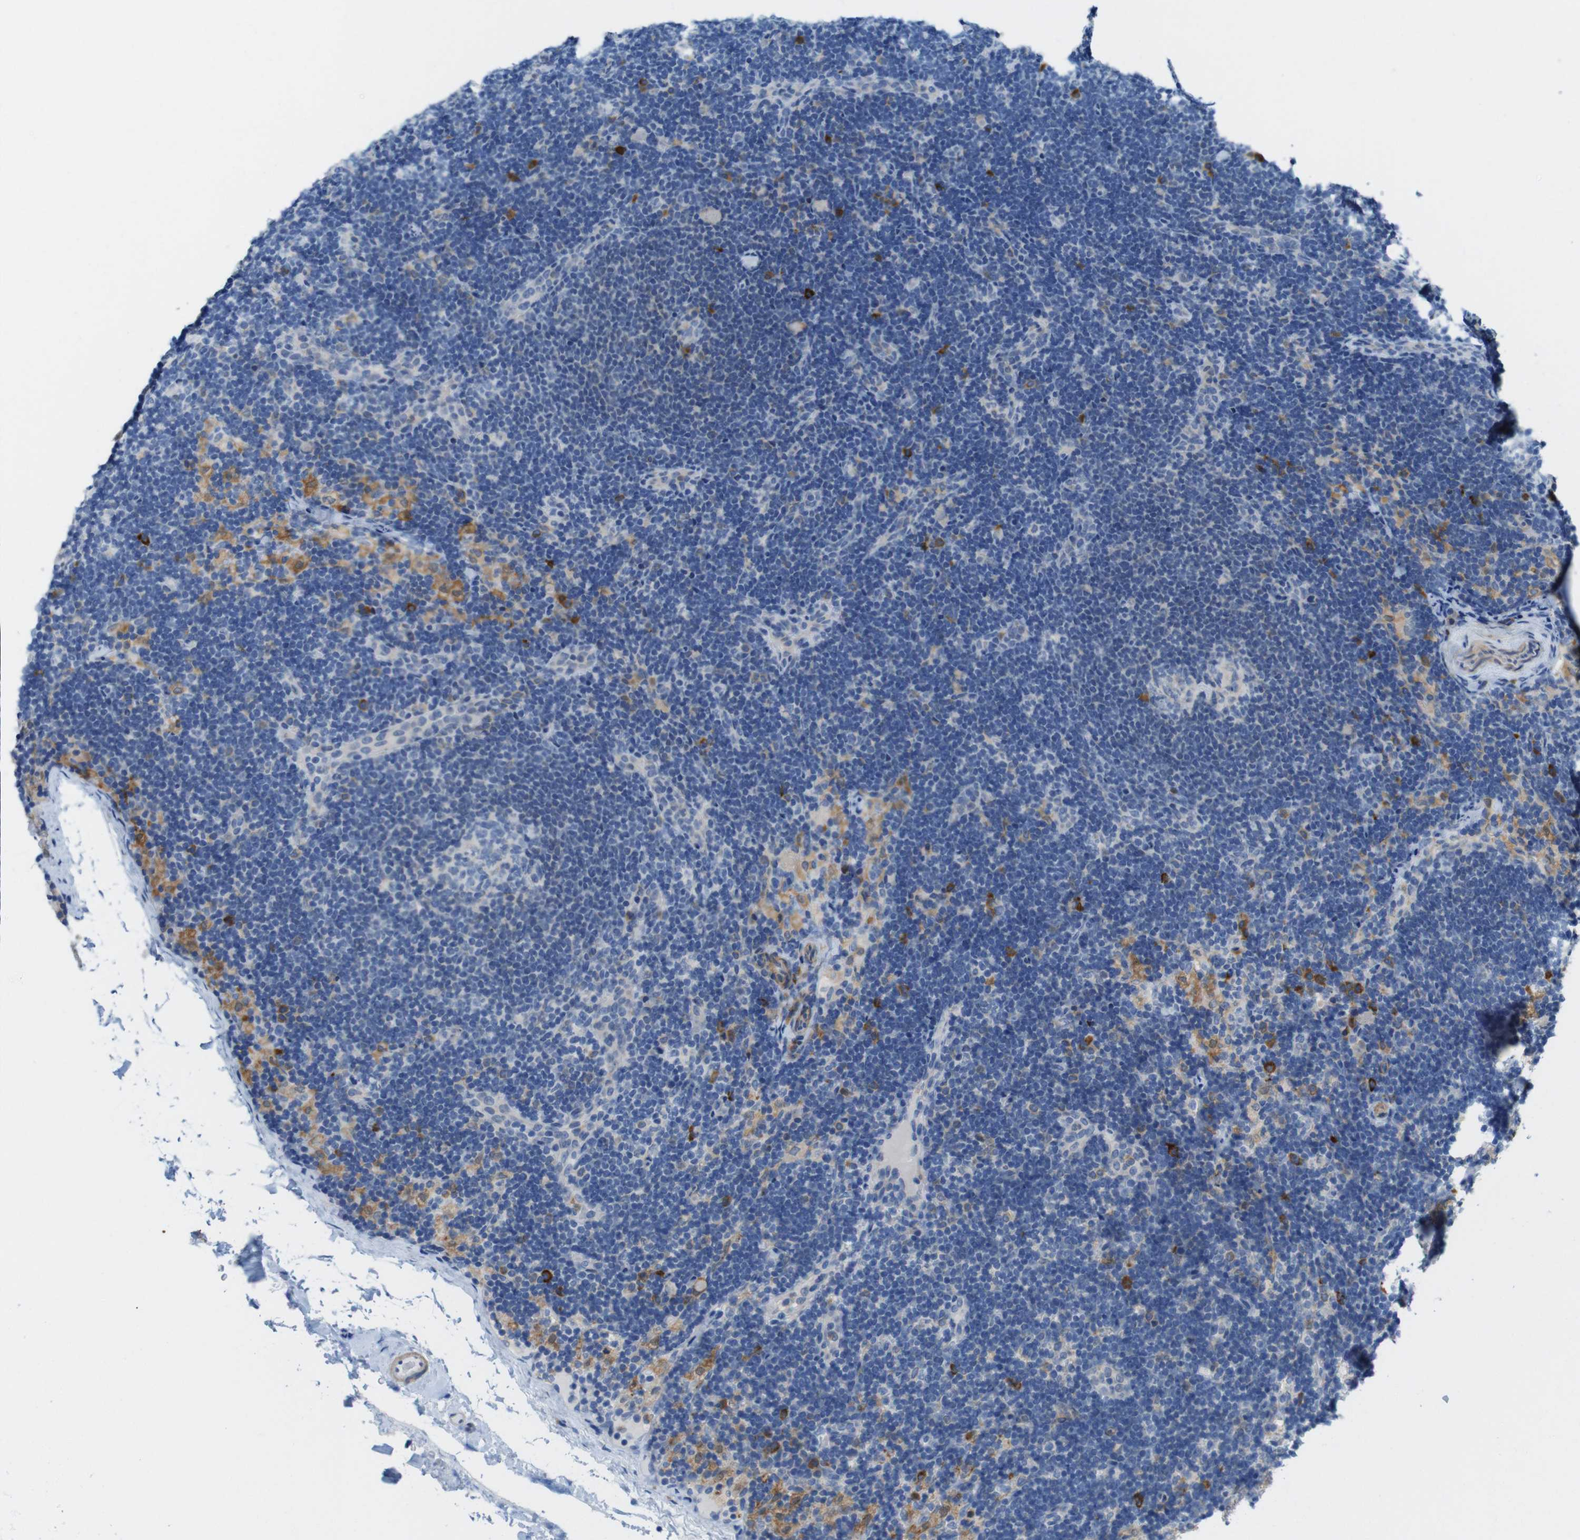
{"staining": {"intensity": "negative", "quantity": "none", "location": "none"}, "tissue": "lymph node", "cell_type": "Germinal center cells", "image_type": "normal", "snomed": [{"axis": "morphology", "description": "Normal tissue, NOS"}, {"axis": "topography", "description": "Lymph node"}], "caption": "The immunohistochemistry (IHC) image has no significant positivity in germinal center cells of lymph node. Brightfield microscopy of immunohistochemistry (IHC) stained with DAB (brown) and hematoxylin (blue), captured at high magnification.", "gene": "CLMN", "patient": {"sex": "female", "age": 14}}